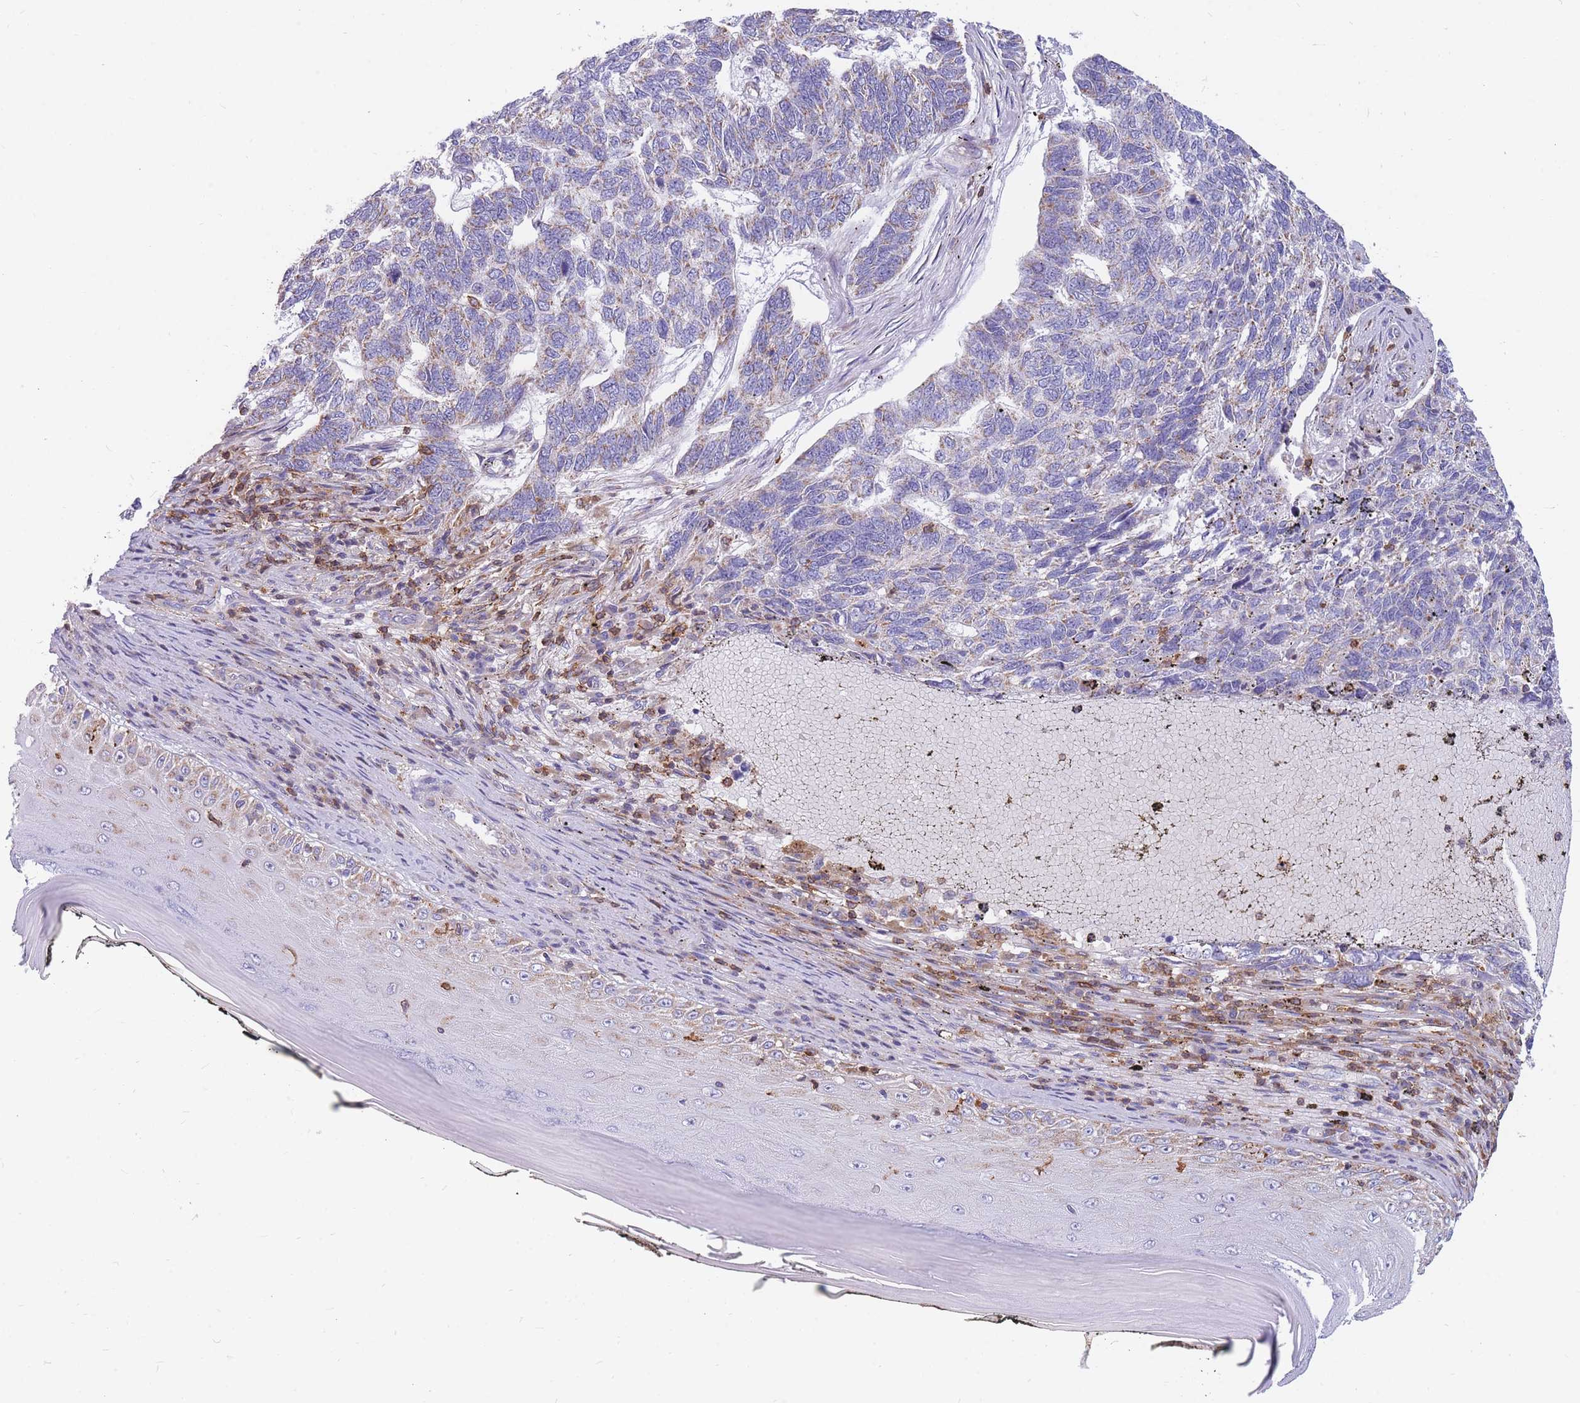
{"staining": {"intensity": "weak", "quantity": "<25%", "location": "cytoplasmic/membranous"}, "tissue": "skin cancer", "cell_type": "Tumor cells", "image_type": "cancer", "snomed": [{"axis": "morphology", "description": "Basal cell carcinoma"}, {"axis": "topography", "description": "Skin"}], "caption": "DAB (3,3'-diaminobenzidine) immunohistochemical staining of human skin cancer (basal cell carcinoma) shows no significant positivity in tumor cells.", "gene": "MRPL54", "patient": {"sex": "female", "age": 65}}